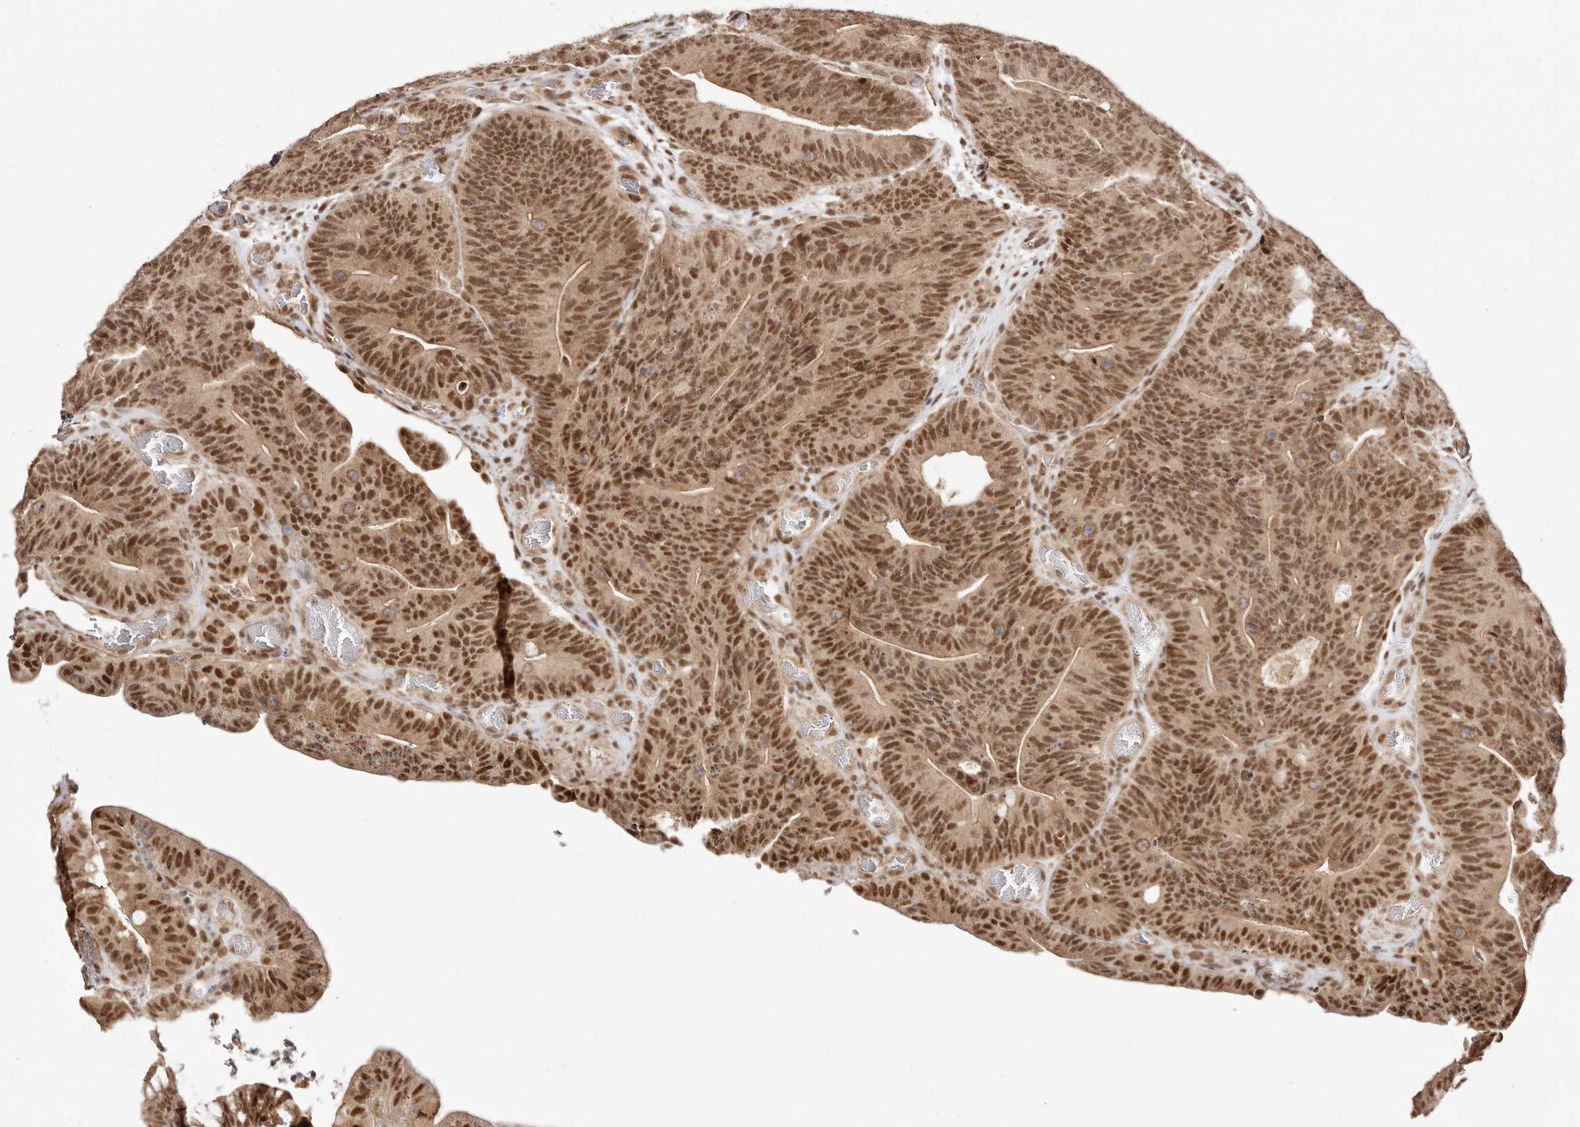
{"staining": {"intensity": "strong", "quantity": ">75%", "location": "cytoplasmic/membranous,nuclear"}, "tissue": "colorectal cancer", "cell_type": "Tumor cells", "image_type": "cancer", "snomed": [{"axis": "morphology", "description": "Normal tissue, NOS"}, {"axis": "topography", "description": "Colon"}], "caption": "This is an image of immunohistochemistry staining of colorectal cancer, which shows strong positivity in the cytoplasmic/membranous and nuclear of tumor cells.", "gene": "MED8", "patient": {"sex": "female", "age": 82}}